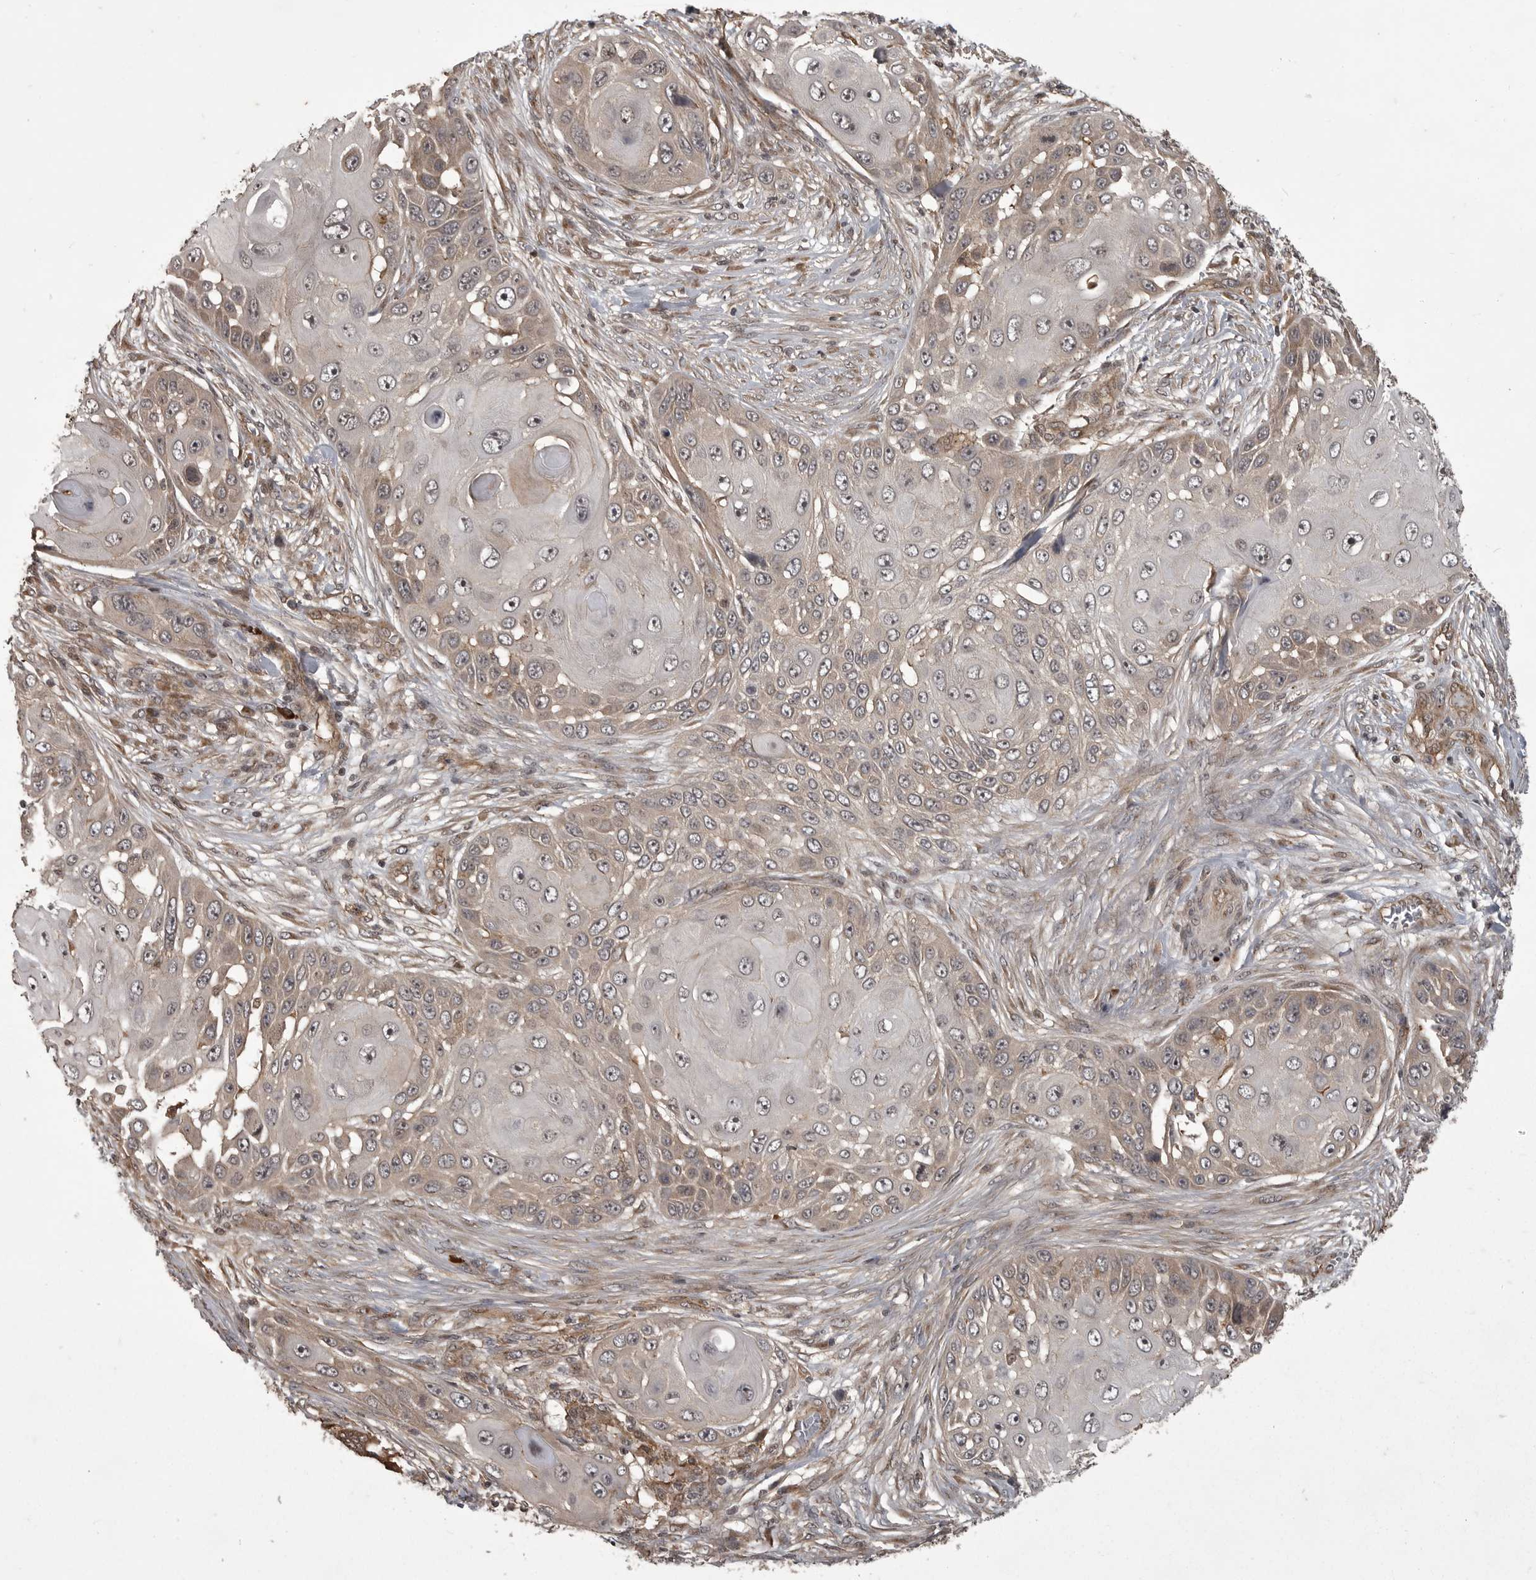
{"staining": {"intensity": "weak", "quantity": "25%-75%", "location": "cytoplasmic/membranous"}, "tissue": "skin cancer", "cell_type": "Tumor cells", "image_type": "cancer", "snomed": [{"axis": "morphology", "description": "Squamous cell carcinoma, NOS"}, {"axis": "topography", "description": "Skin"}], "caption": "Weak cytoplasmic/membranous staining for a protein is seen in about 25%-75% of tumor cells of skin squamous cell carcinoma using immunohistochemistry (IHC).", "gene": "DNAJC8", "patient": {"sex": "female", "age": 44}}